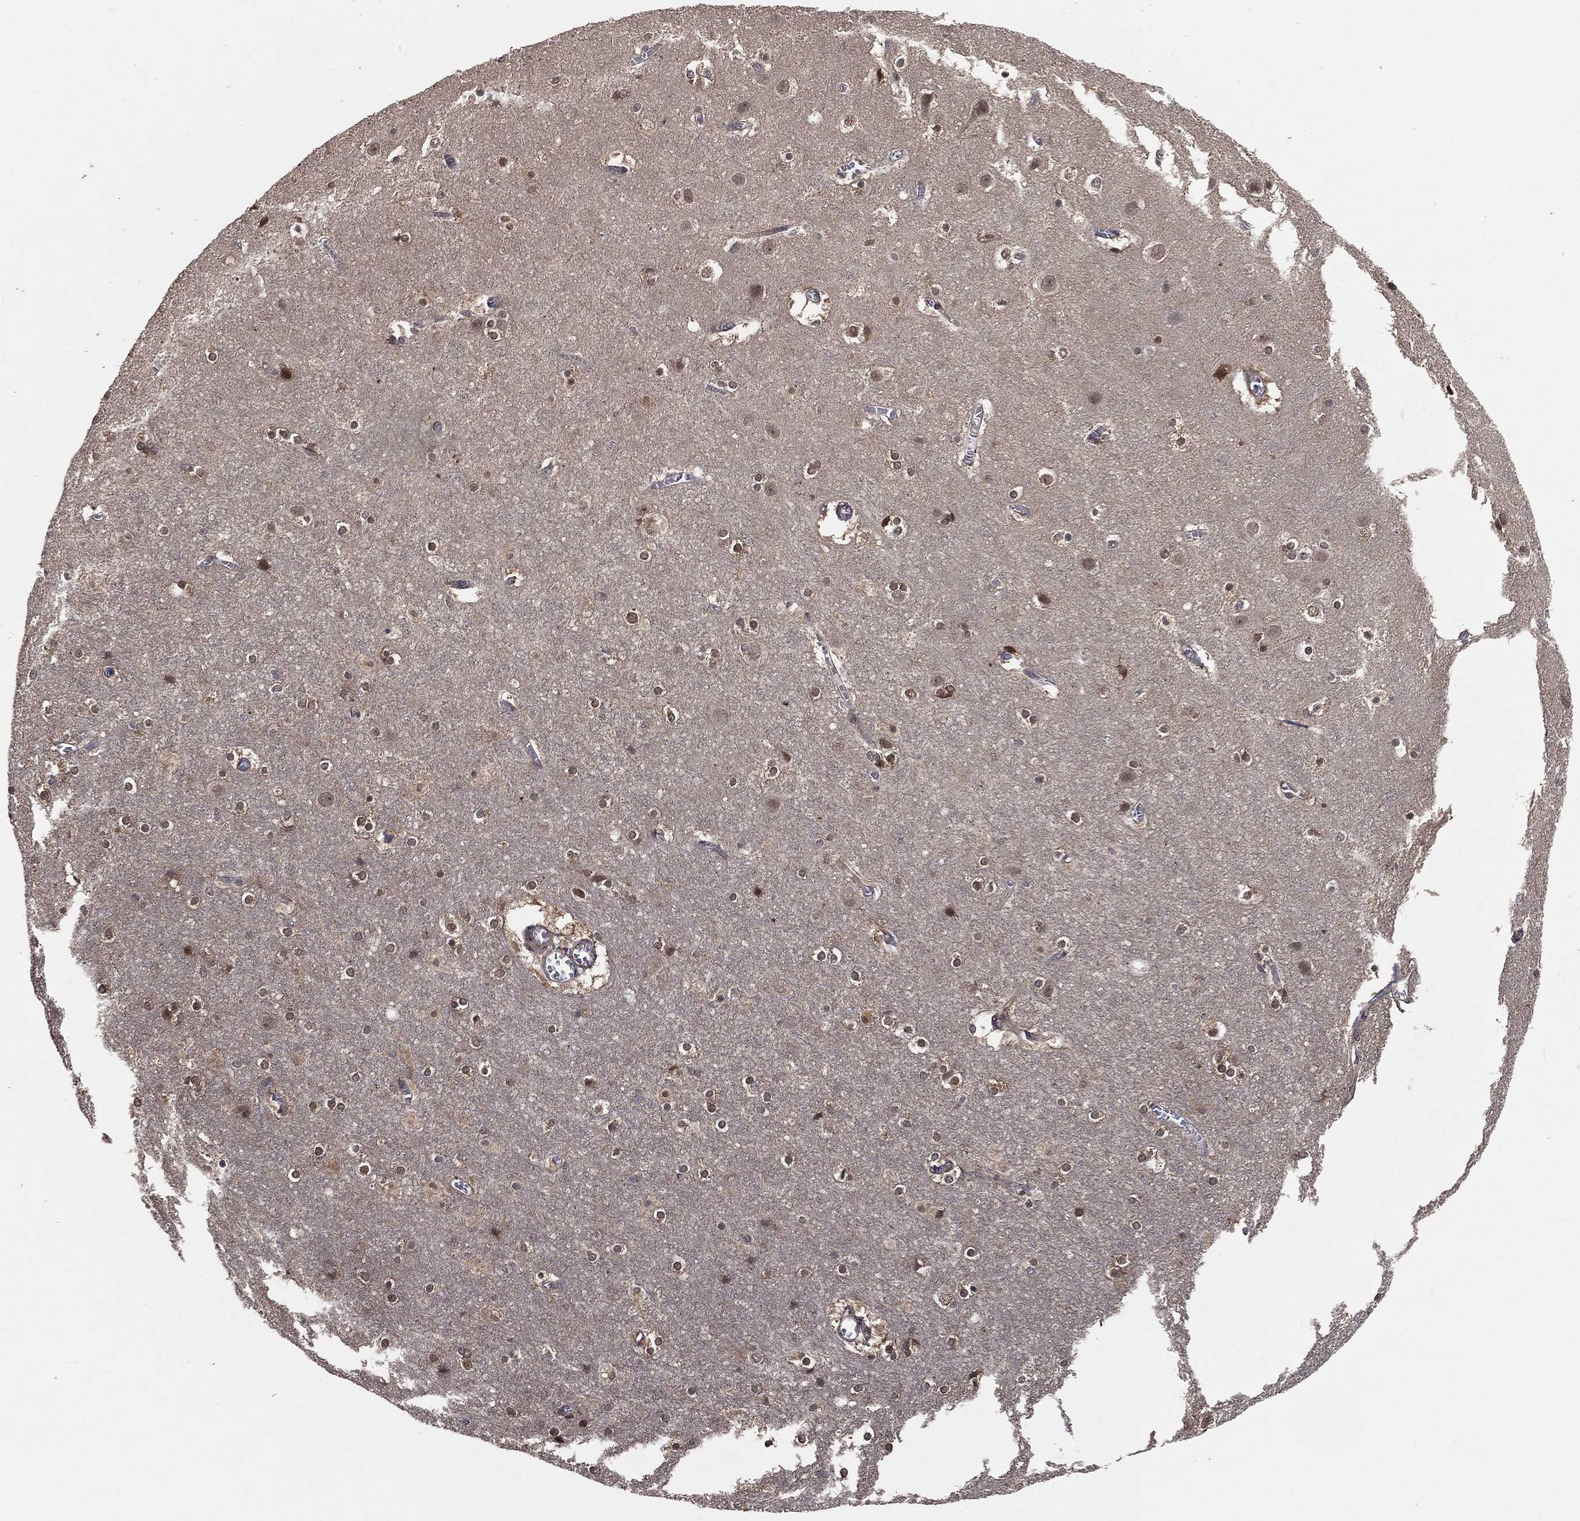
{"staining": {"intensity": "negative", "quantity": "none", "location": "none"}, "tissue": "cerebral cortex", "cell_type": "Endothelial cells", "image_type": "normal", "snomed": [{"axis": "morphology", "description": "Normal tissue, NOS"}, {"axis": "topography", "description": "Cerebral cortex"}], "caption": "This is a image of immunohistochemistry (IHC) staining of unremarkable cerebral cortex, which shows no staining in endothelial cells. The staining was performed using DAB (3,3'-diaminobenzidine) to visualize the protein expression in brown, while the nuclei were stained in blue with hematoxylin (Magnification: 20x).", "gene": "FBXO7", "patient": {"sex": "male", "age": 59}}